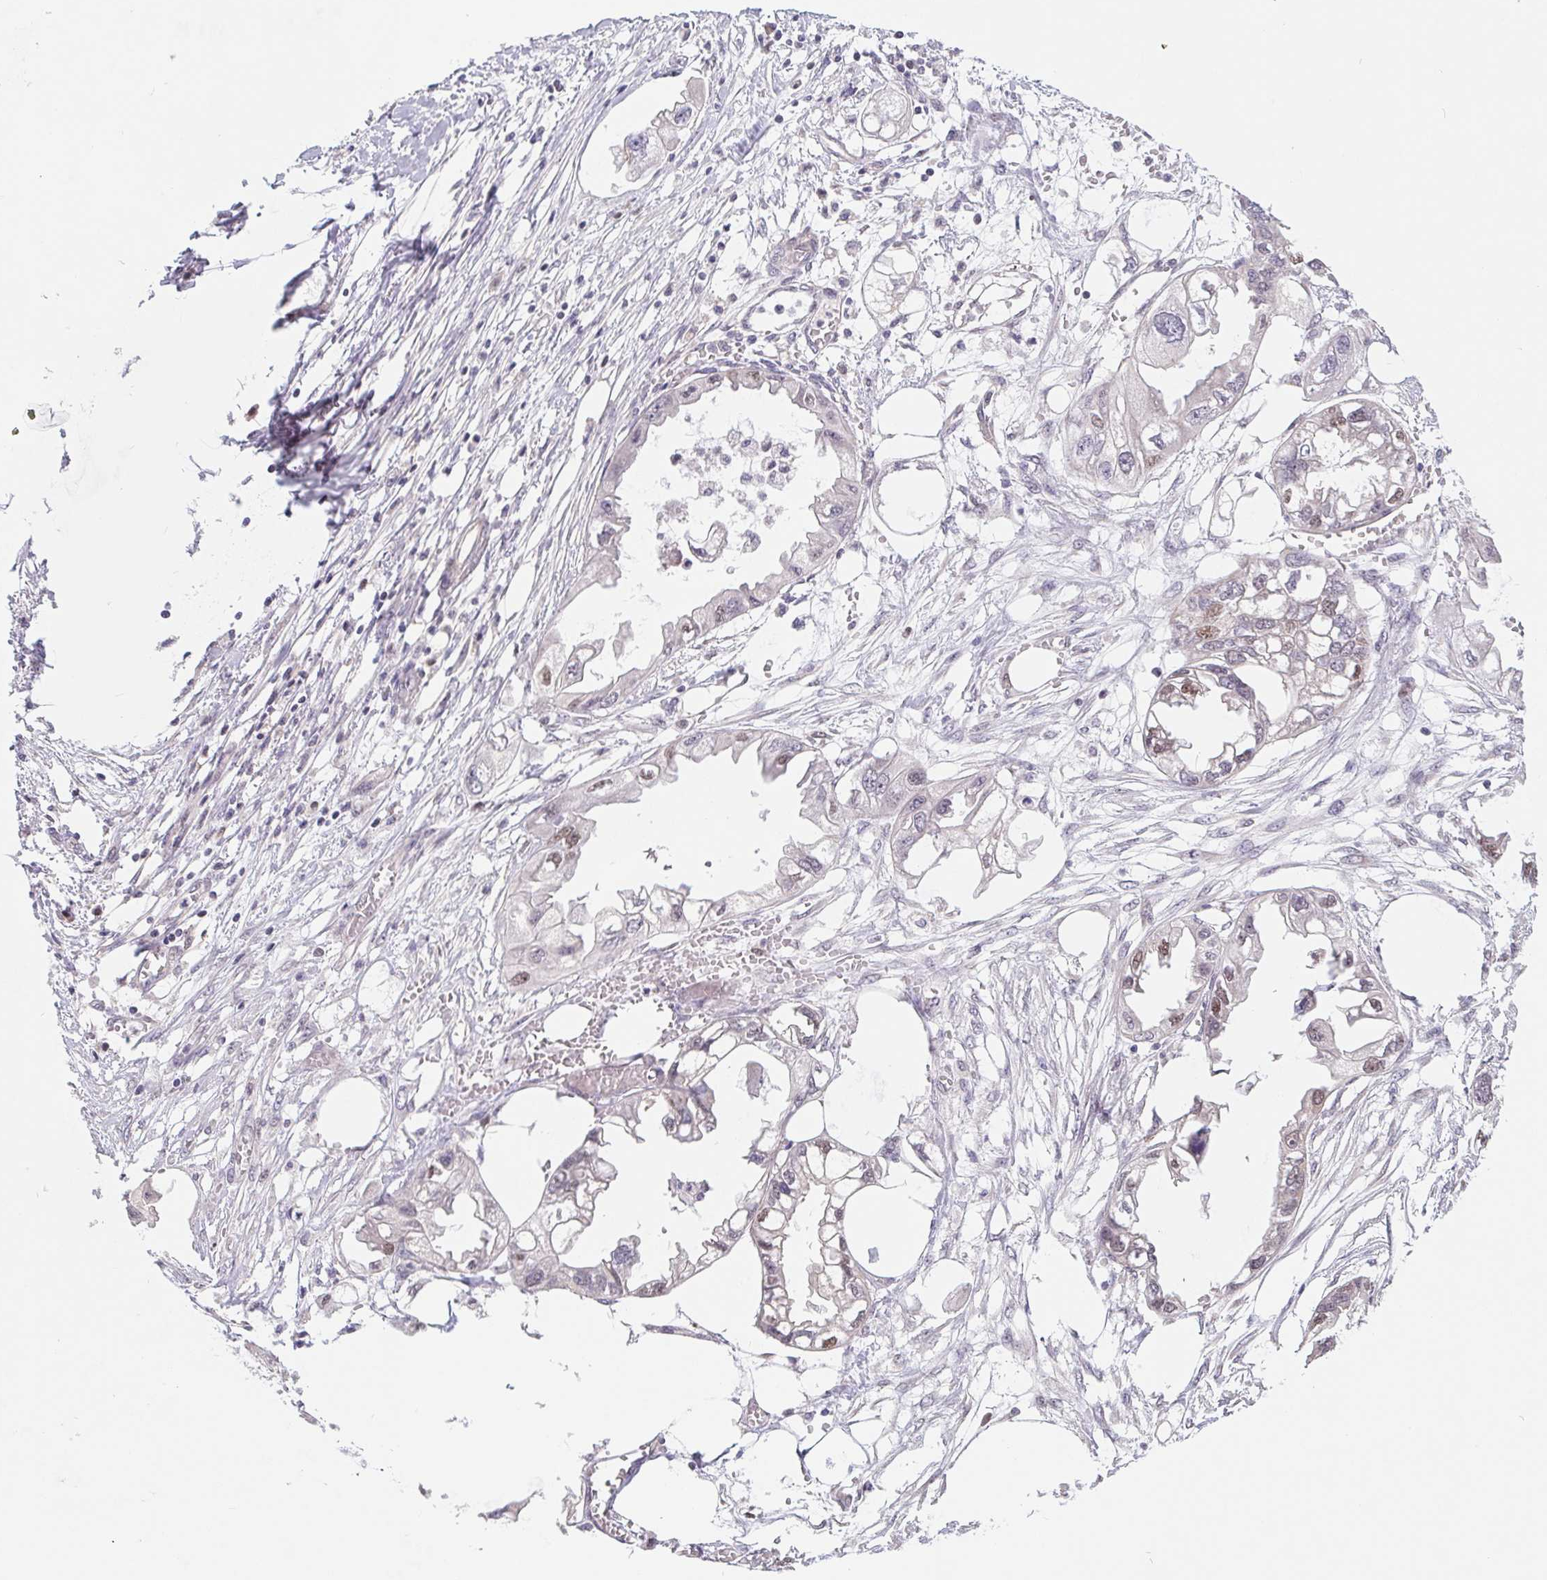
{"staining": {"intensity": "weak", "quantity": "<25%", "location": "nuclear"}, "tissue": "endometrial cancer", "cell_type": "Tumor cells", "image_type": "cancer", "snomed": [{"axis": "morphology", "description": "Adenocarcinoma, NOS"}, {"axis": "morphology", "description": "Adenocarcinoma, metastatic, NOS"}, {"axis": "topography", "description": "Adipose tissue"}, {"axis": "topography", "description": "Endometrium"}], "caption": "Image shows no protein expression in tumor cells of endometrial cancer tissue.", "gene": "POU2F1", "patient": {"sex": "female", "age": 67}}